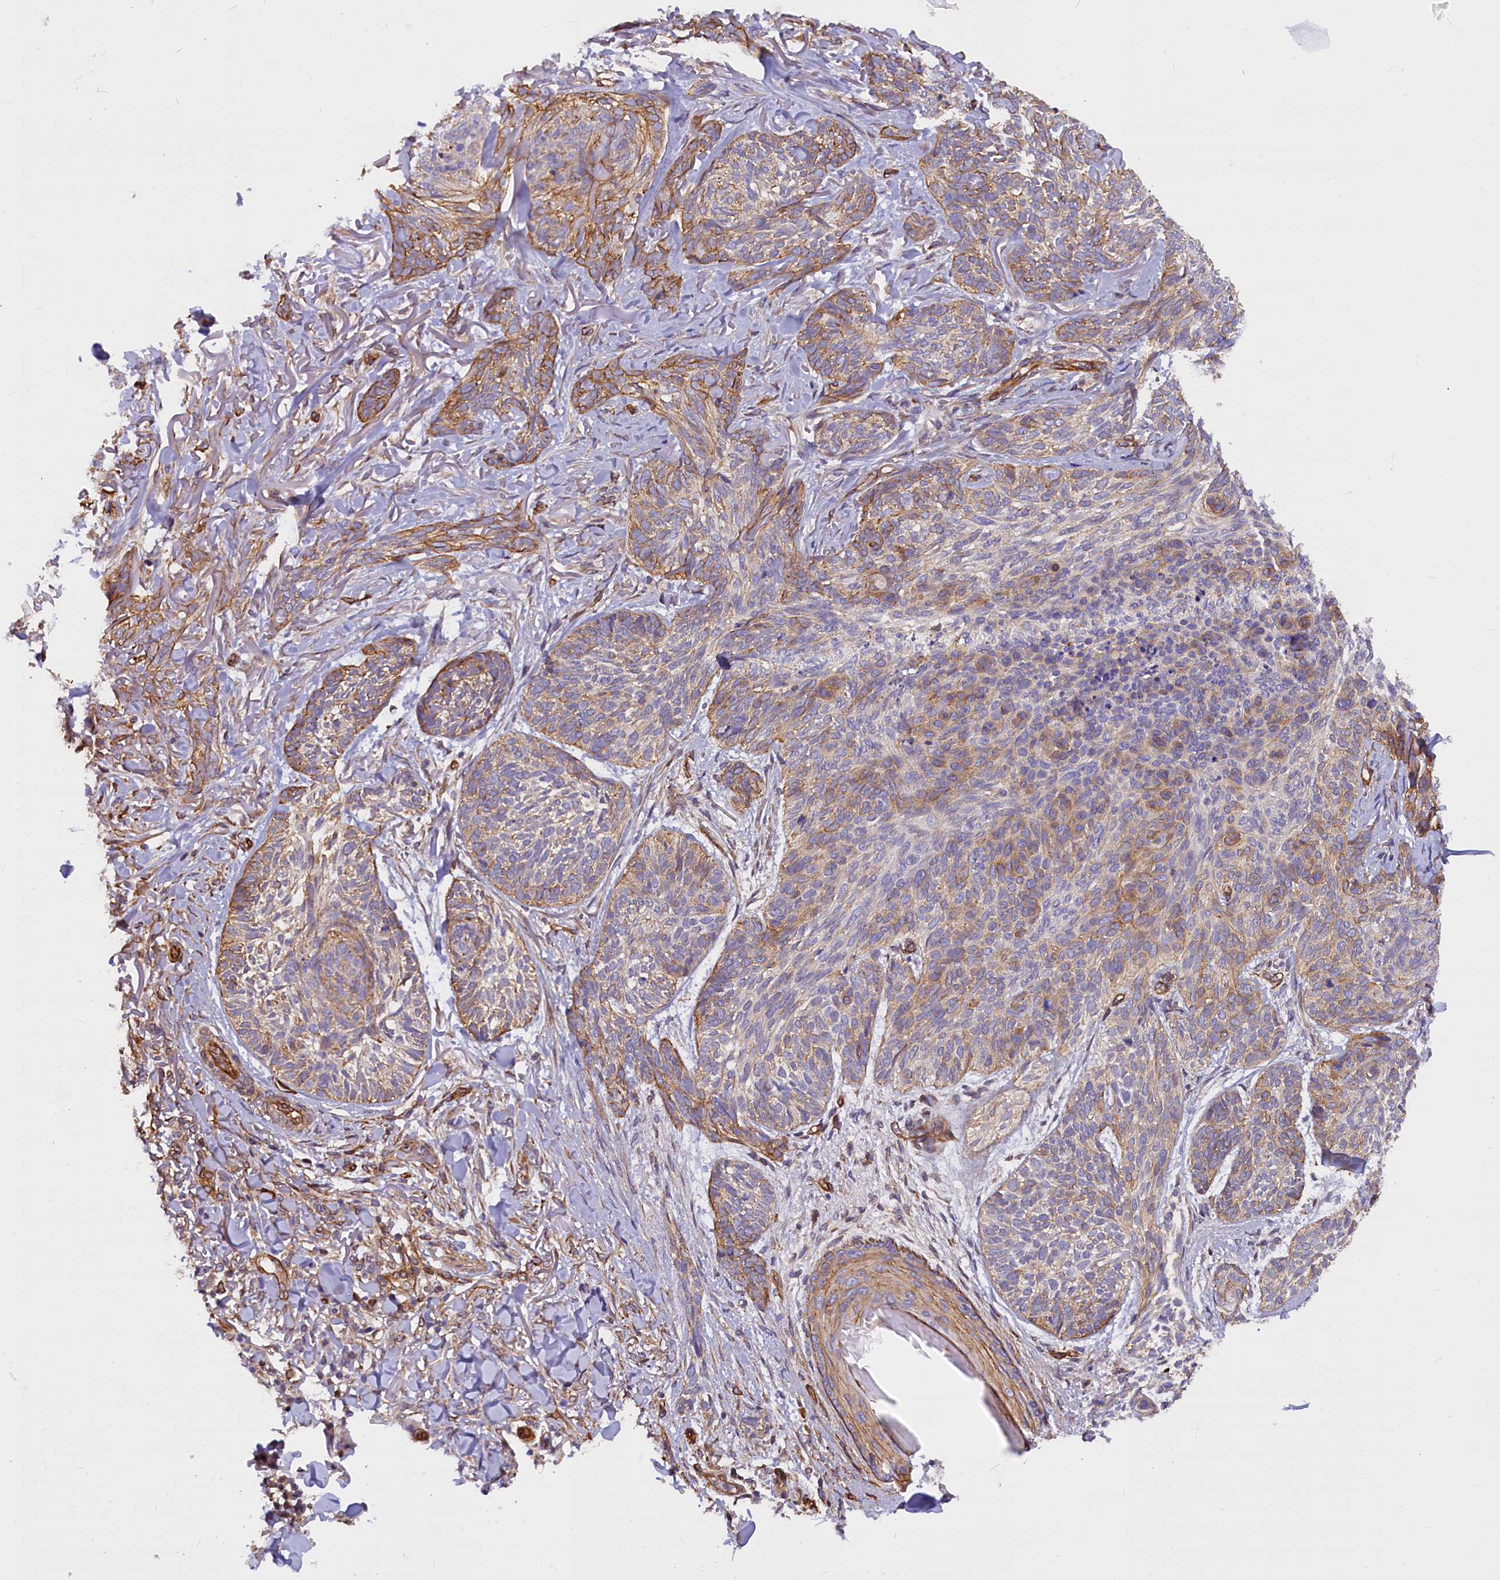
{"staining": {"intensity": "weak", "quantity": ">75%", "location": "cytoplasmic/membranous"}, "tissue": "skin cancer", "cell_type": "Tumor cells", "image_type": "cancer", "snomed": [{"axis": "morphology", "description": "Normal tissue, NOS"}, {"axis": "morphology", "description": "Basal cell carcinoma"}, {"axis": "topography", "description": "Skin"}], "caption": "A micrograph showing weak cytoplasmic/membranous positivity in about >75% of tumor cells in skin cancer (basal cell carcinoma), as visualized by brown immunohistochemical staining.", "gene": "MED20", "patient": {"sex": "male", "age": 66}}